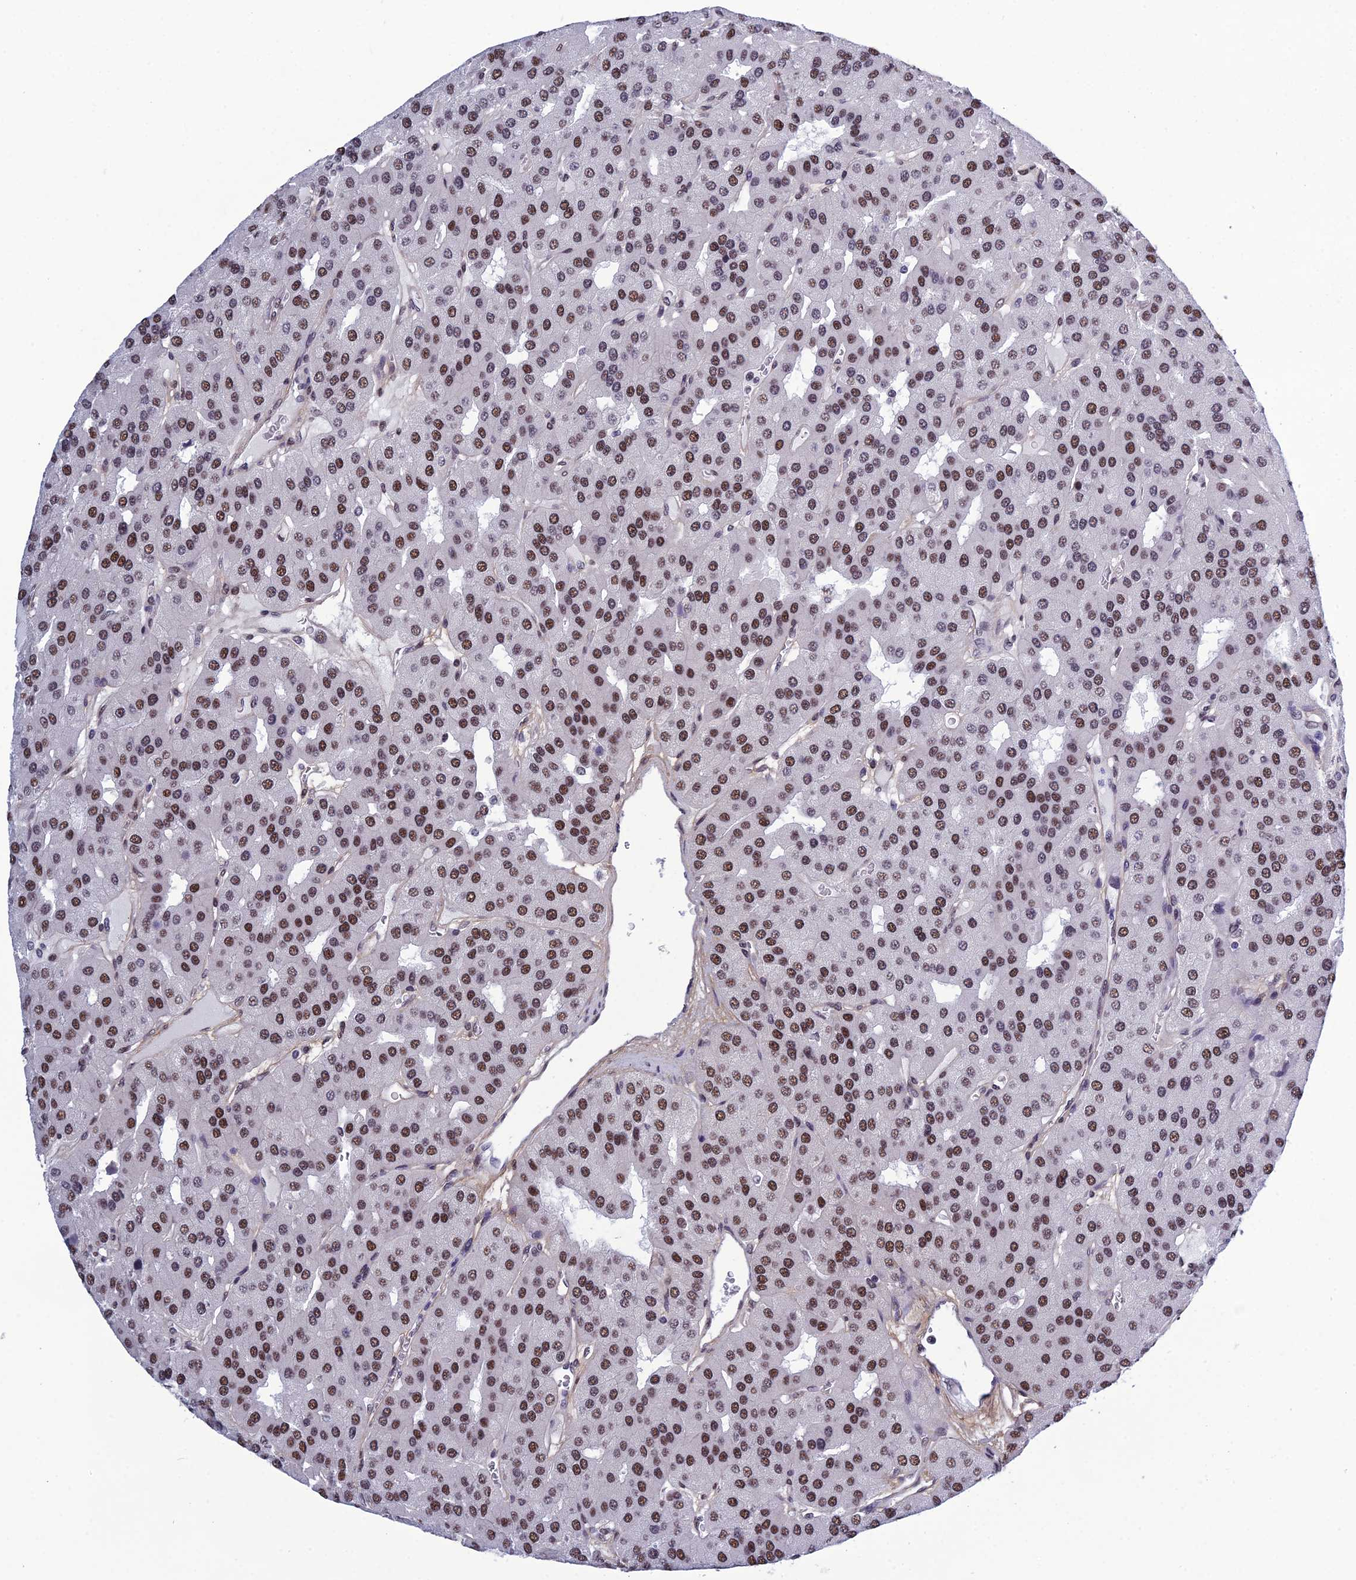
{"staining": {"intensity": "strong", "quantity": ">75%", "location": "nuclear"}, "tissue": "parathyroid gland", "cell_type": "Glandular cells", "image_type": "normal", "snomed": [{"axis": "morphology", "description": "Normal tissue, NOS"}, {"axis": "morphology", "description": "Adenoma, NOS"}, {"axis": "topography", "description": "Parathyroid gland"}], "caption": "An immunohistochemistry photomicrograph of benign tissue is shown. Protein staining in brown highlights strong nuclear positivity in parathyroid gland within glandular cells. (Stains: DAB in brown, nuclei in blue, Microscopy: brightfield microscopy at high magnification).", "gene": "RSRC1", "patient": {"sex": "female", "age": 86}}